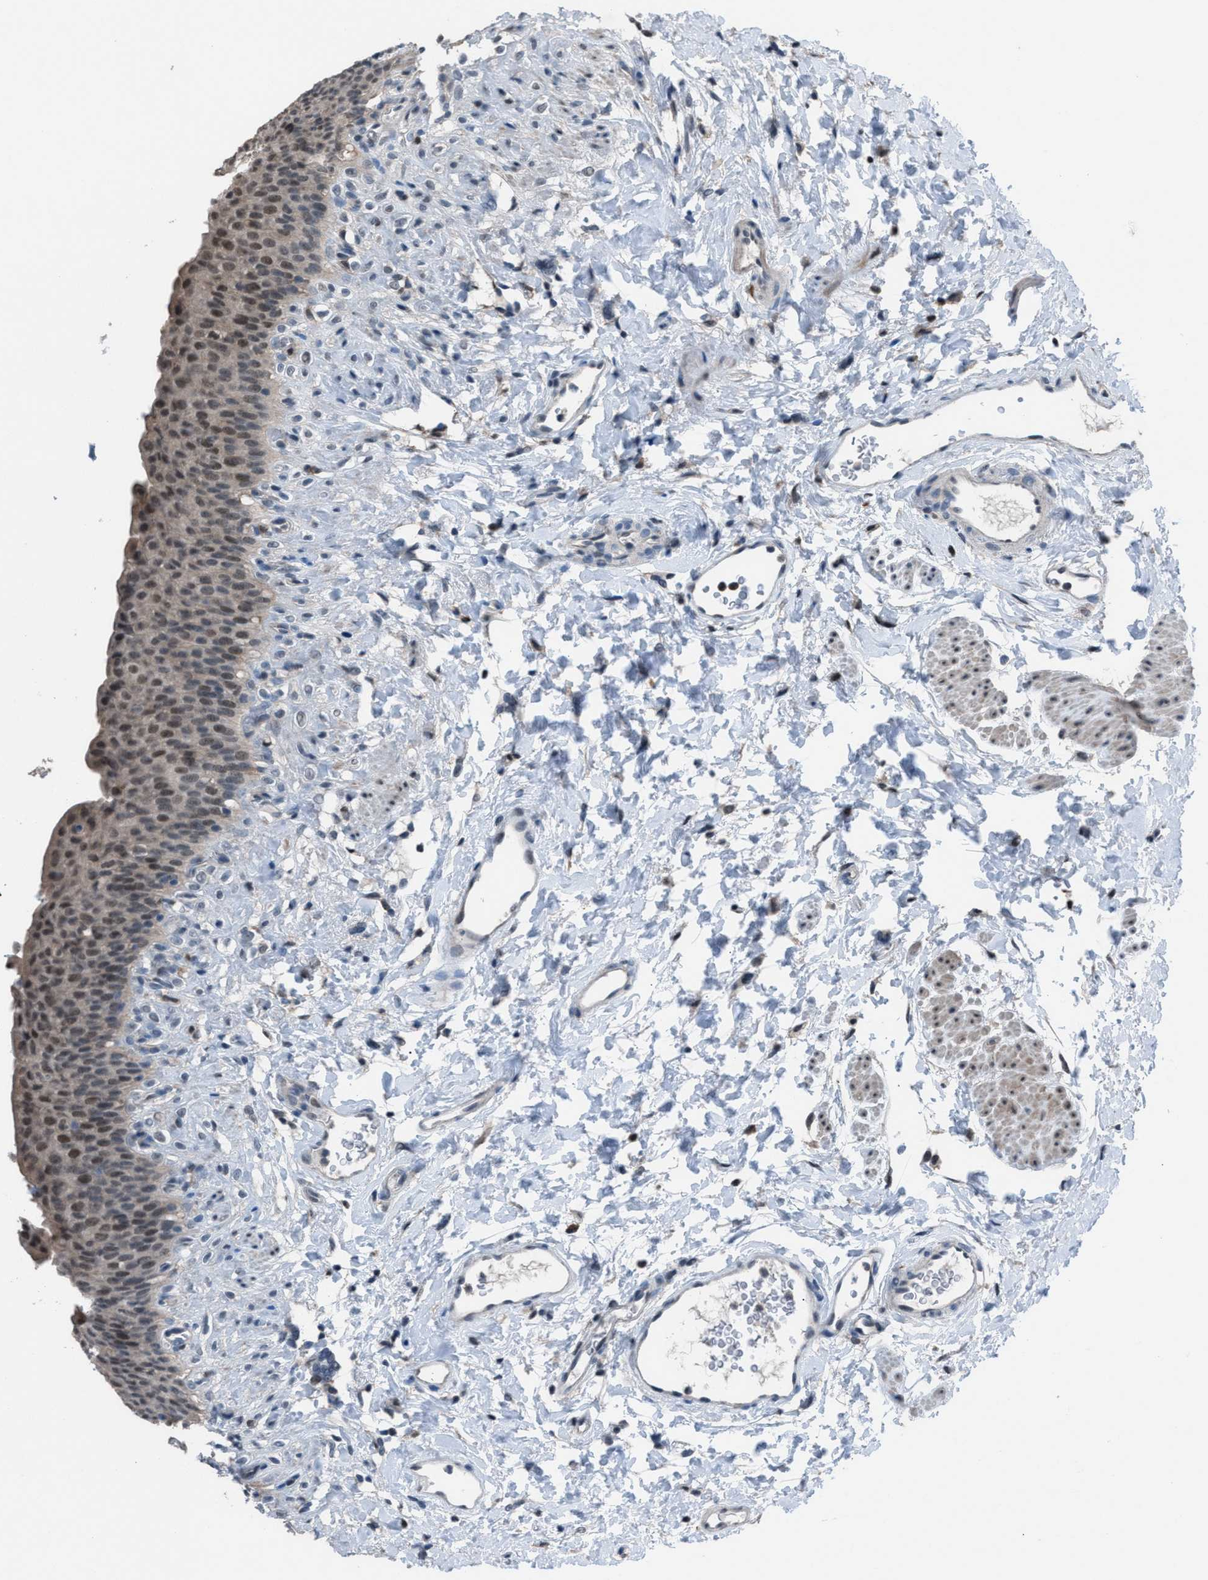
{"staining": {"intensity": "weak", "quantity": "25%-75%", "location": "cytoplasmic/membranous,nuclear"}, "tissue": "urinary bladder", "cell_type": "Urothelial cells", "image_type": "normal", "snomed": [{"axis": "morphology", "description": "Normal tissue, NOS"}, {"axis": "topography", "description": "Urinary bladder"}], "caption": "Urinary bladder stained with immunohistochemistry (IHC) demonstrates weak cytoplasmic/membranous,nuclear staining in approximately 25%-75% of urothelial cells.", "gene": "ZNF276", "patient": {"sex": "female", "age": 79}}